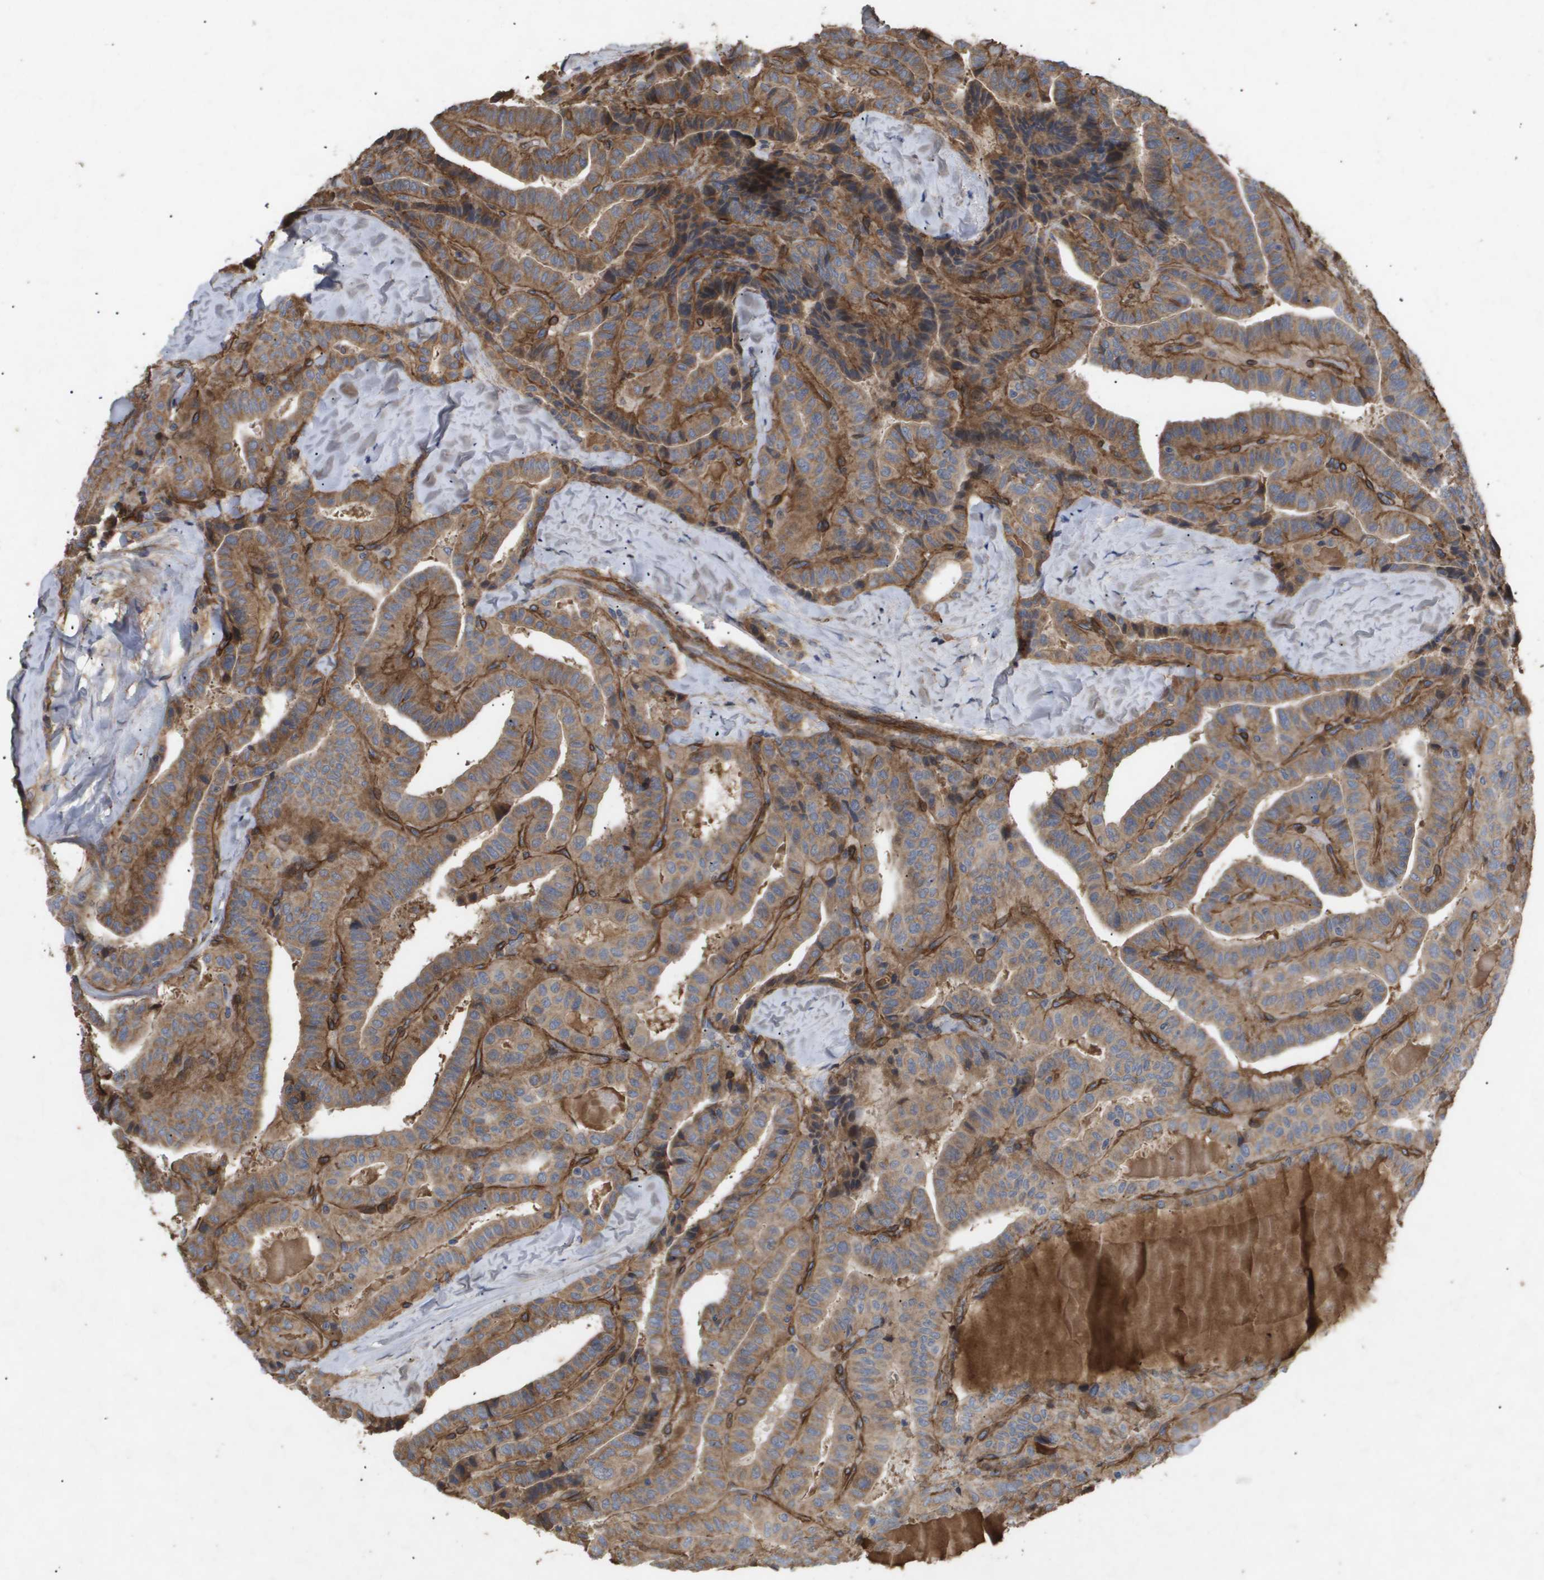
{"staining": {"intensity": "moderate", "quantity": ">75%", "location": "cytoplasmic/membranous"}, "tissue": "thyroid cancer", "cell_type": "Tumor cells", "image_type": "cancer", "snomed": [{"axis": "morphology", "description": "Papillary adenocarcinoma, NOS"}, {"axis": "topography", "description": "Thyroid gland"}], "caption": "The histopathology image exhibits immunohistochemical staining of thyroid cancer (papillary adenocarcinoma). There is moderate cytoplasmic/membranous staining is seen in approximately >75% of tumor cells.", "gene": "TNS1", "patient": {"sex": "male", "age": 77}}